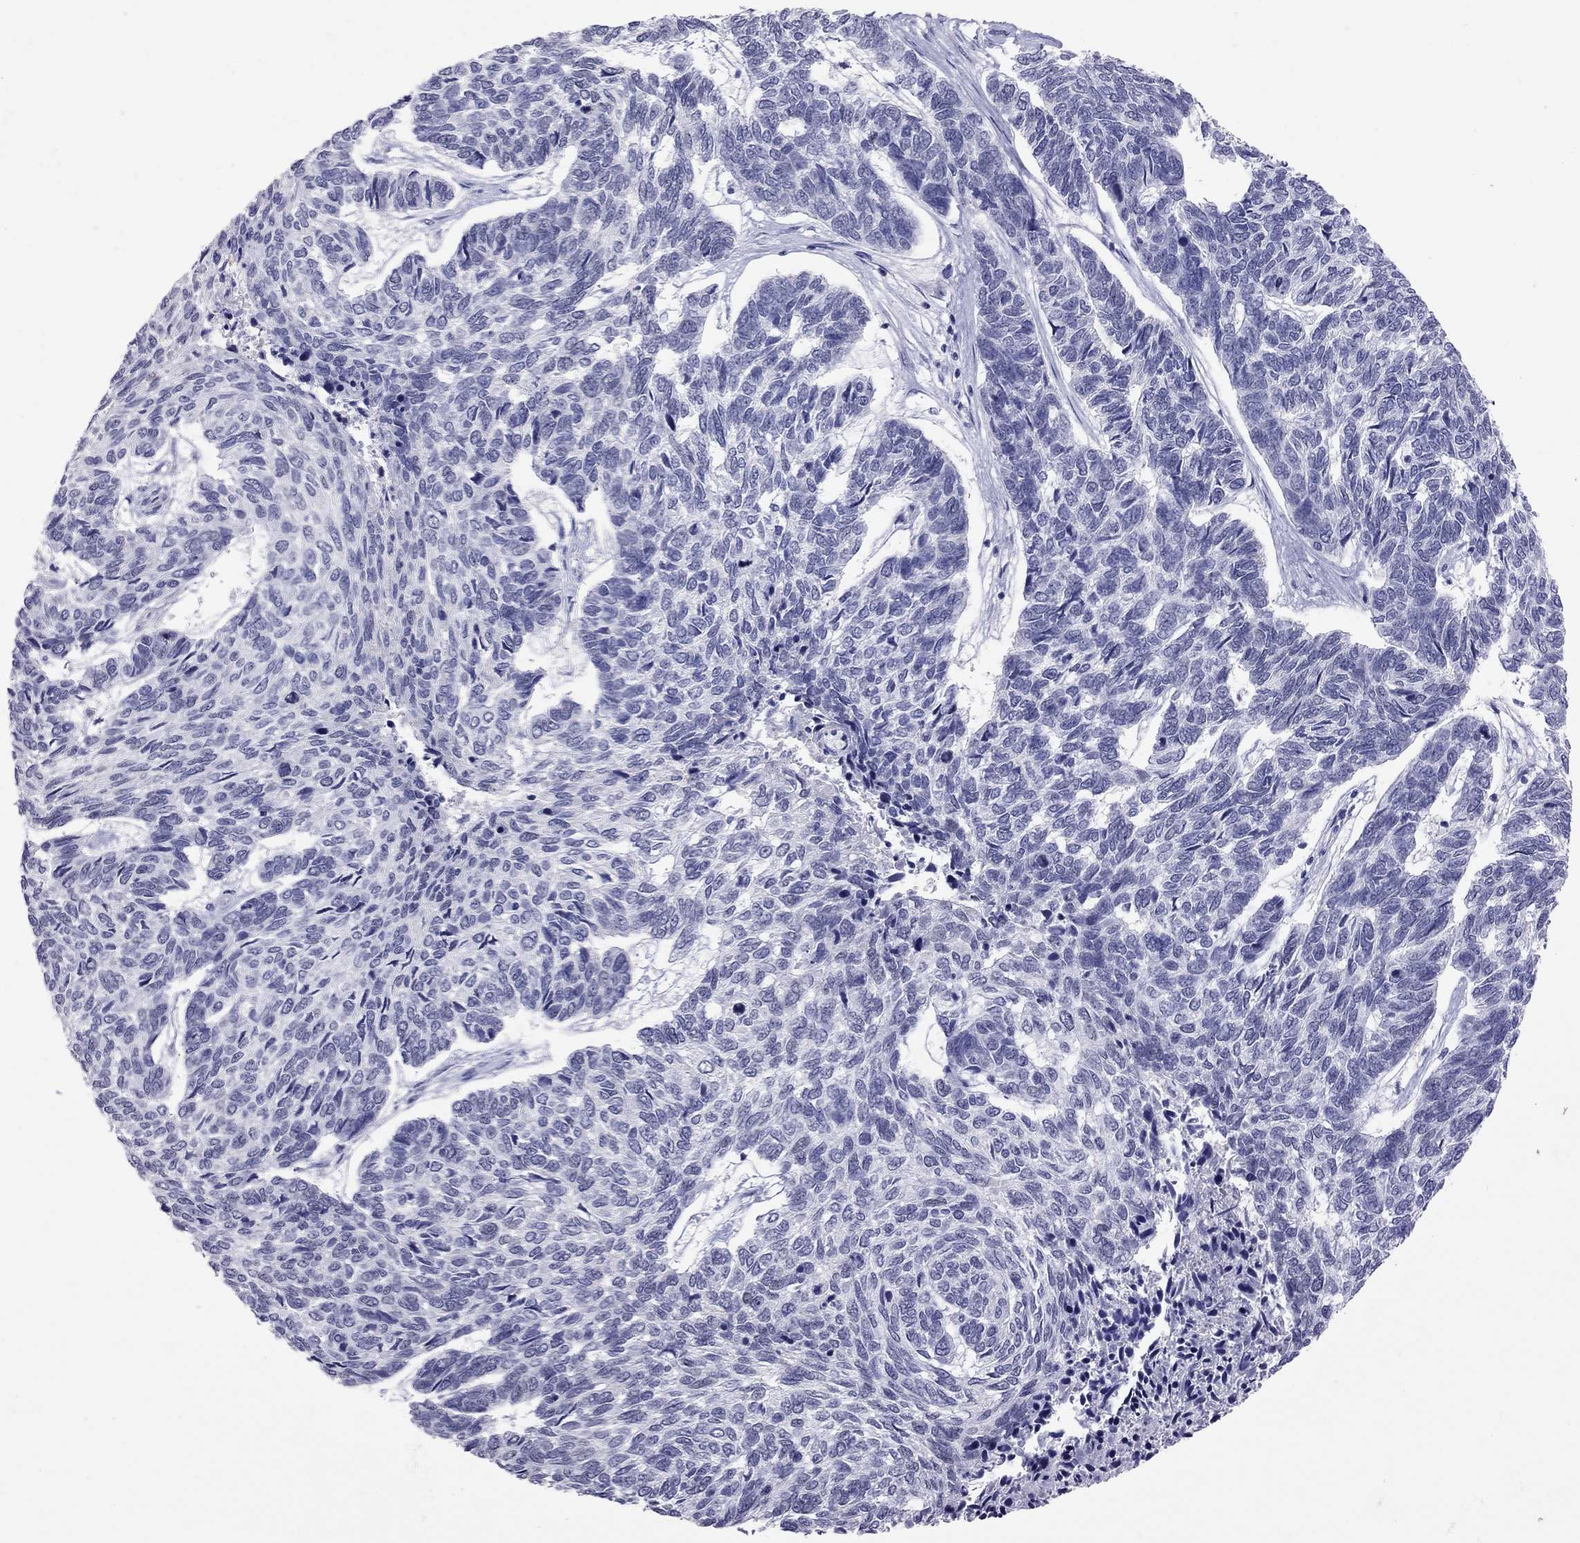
{"staining": {"intensity": "negative", "quantity": "none", "location": "none"}, "tissue": "skin cancer", "cell_type": "Tumor cells", "image_type": "cancer", "snomed": [{"axis": "morphology", "description": "Basal cell carcinoma"}, {"axis": "topography", "description": "Skin"}], "caption": "The micrograph demonstrates no staining of tumor cells in skin basal cell carcinoma.", "gene": "JHY", "patient": {"sex": "female", "age": 65}}